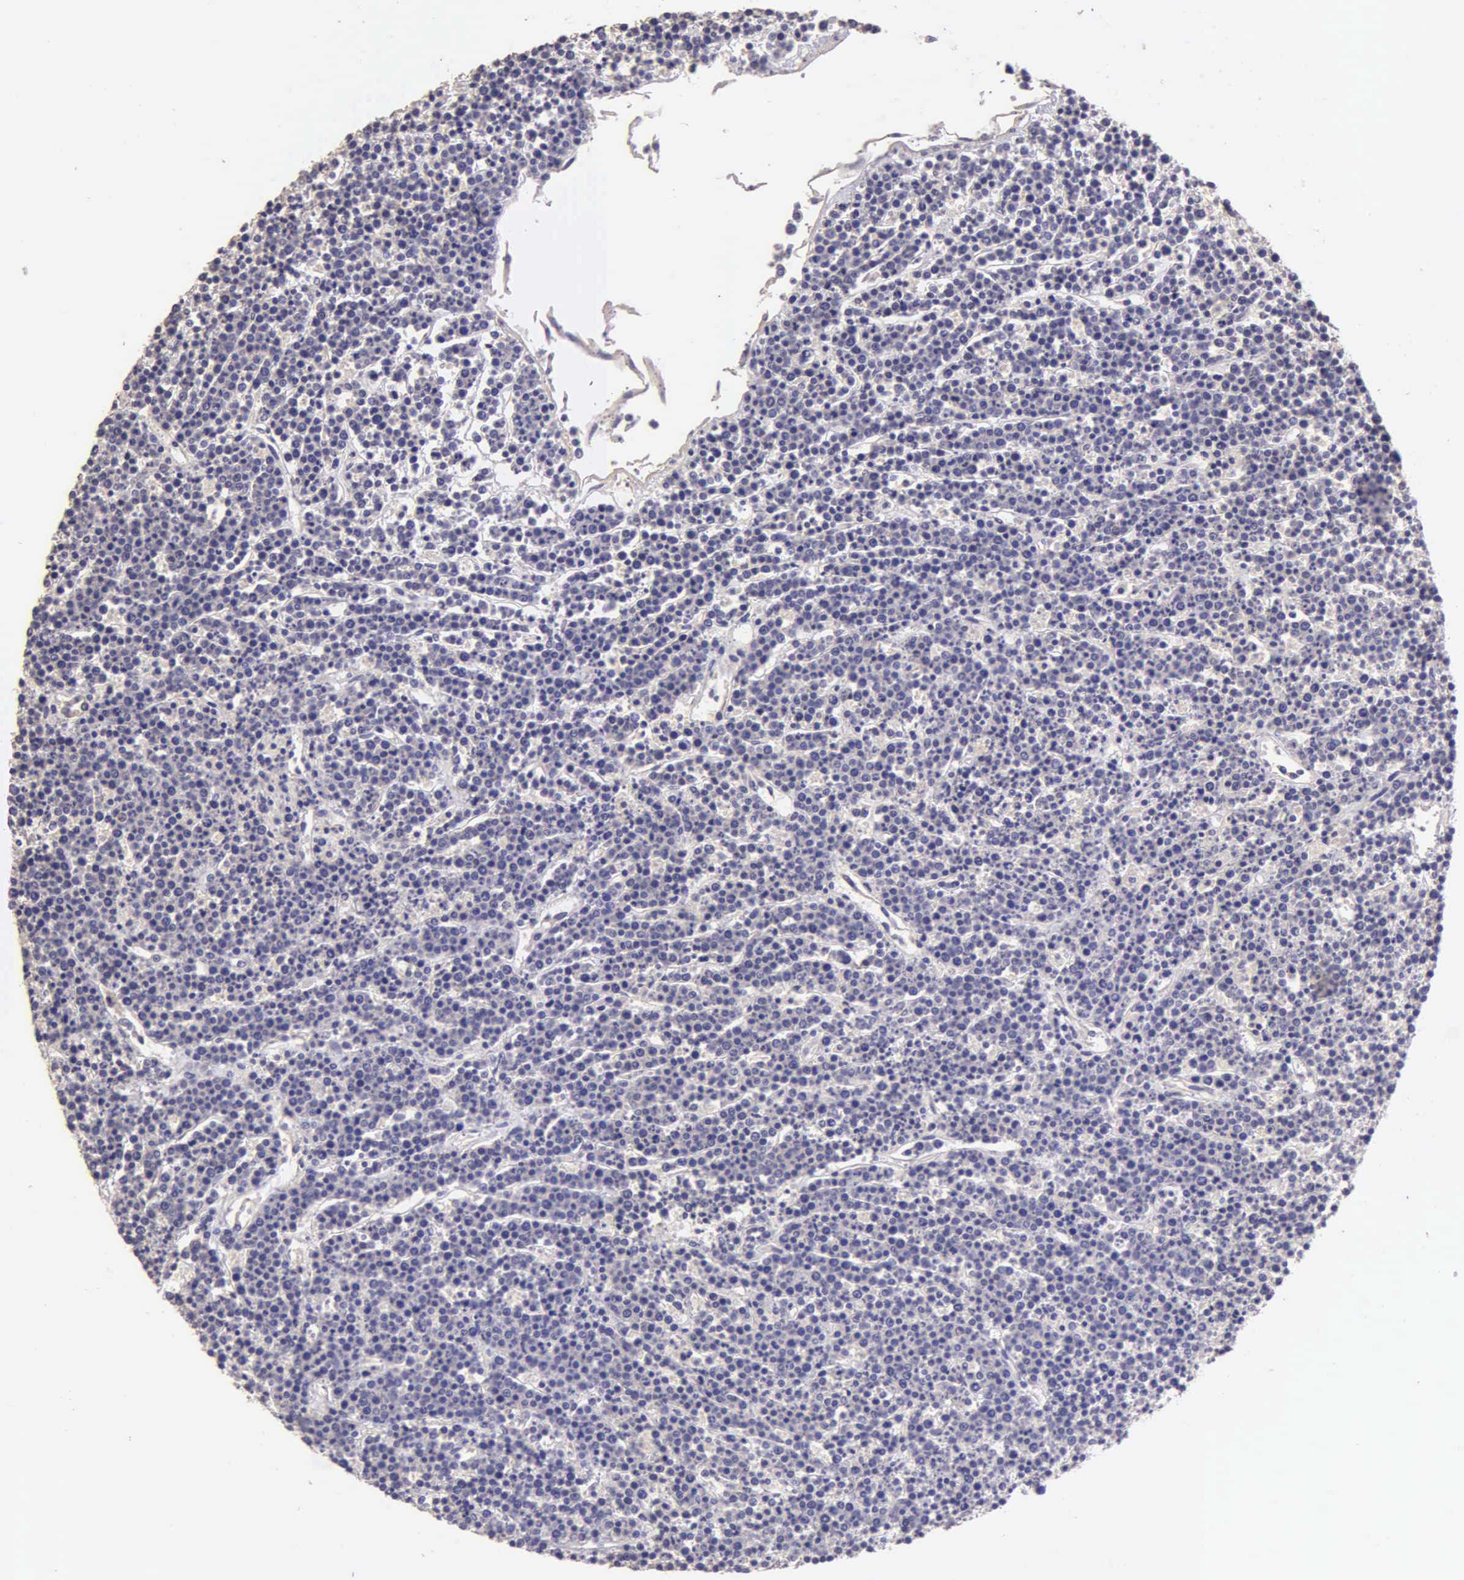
{"staining": {"intensity": "negative", "quantity": "none", "location": "none"}, "tissue": "lymphoma", "cell_type": "Tumor cells", "image_type": "cancer", "snomed": [{"axis": "morphology", "description": "Malignant lymphoma, non-Hodgkin's type, High grade"}, {"axis": "topography", "description": "Ovary"}], "caption": "This histopathology image is of malignant lymphoma, non-Hodgkin's type (high-grade) stained with immunohistochemistry to label a protein in brown with the nuclei are counter-stained blue. There is no staining in tumor cells.", "gene": "ESR1", "patient": {"sex": "female", "age": 56}}